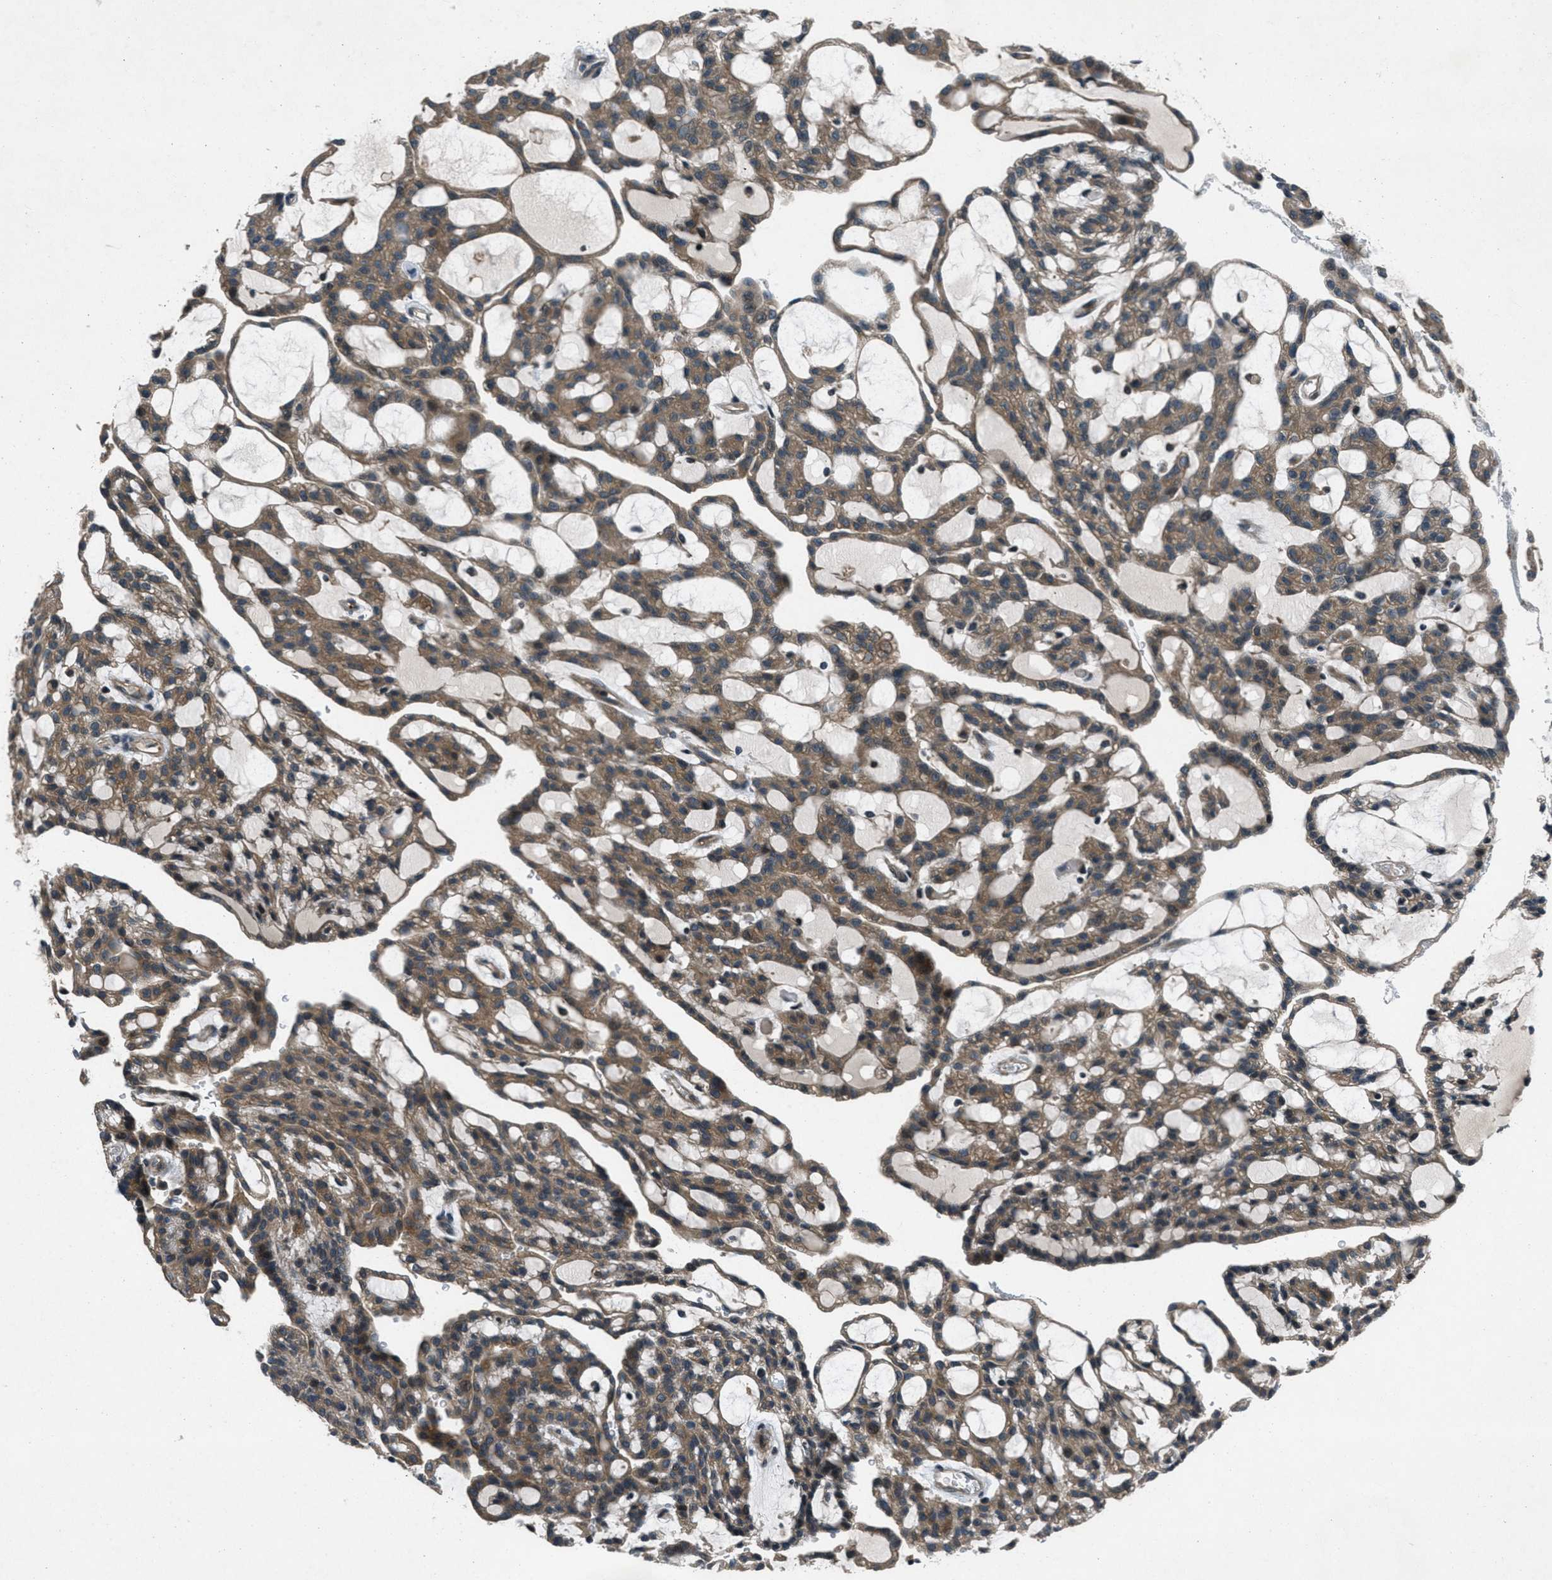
{"staining": {"intensity": "moderate", "quantity": ">75%", "location": "cytoplasmic/membranous"}, "tissue": "renal cancer", "cell_type": "Tumor cells", "image_type": "cancer", "snomed": [{"axis": "morphology", "description": "Adenocarcinoma, NOS"}, {"axis": "topography", "description": "Kidney"}], "caption": "High-magnification brightfield microscopy of renal cancer stained with DAB (brown) and counterstained with hematoxylin (blue). tumor cells exhibit moderate cytoplasmic/membranous positivity is appreciated in about>75% of cells. Using DAB (3,3'-diaminobenzidine) (brown) and hematoxylin (blue) stains, captured at high magnification using brightfield microscopy.", "gene": "EPSTI1", "patient": {"sex": "male", "age": 63}}